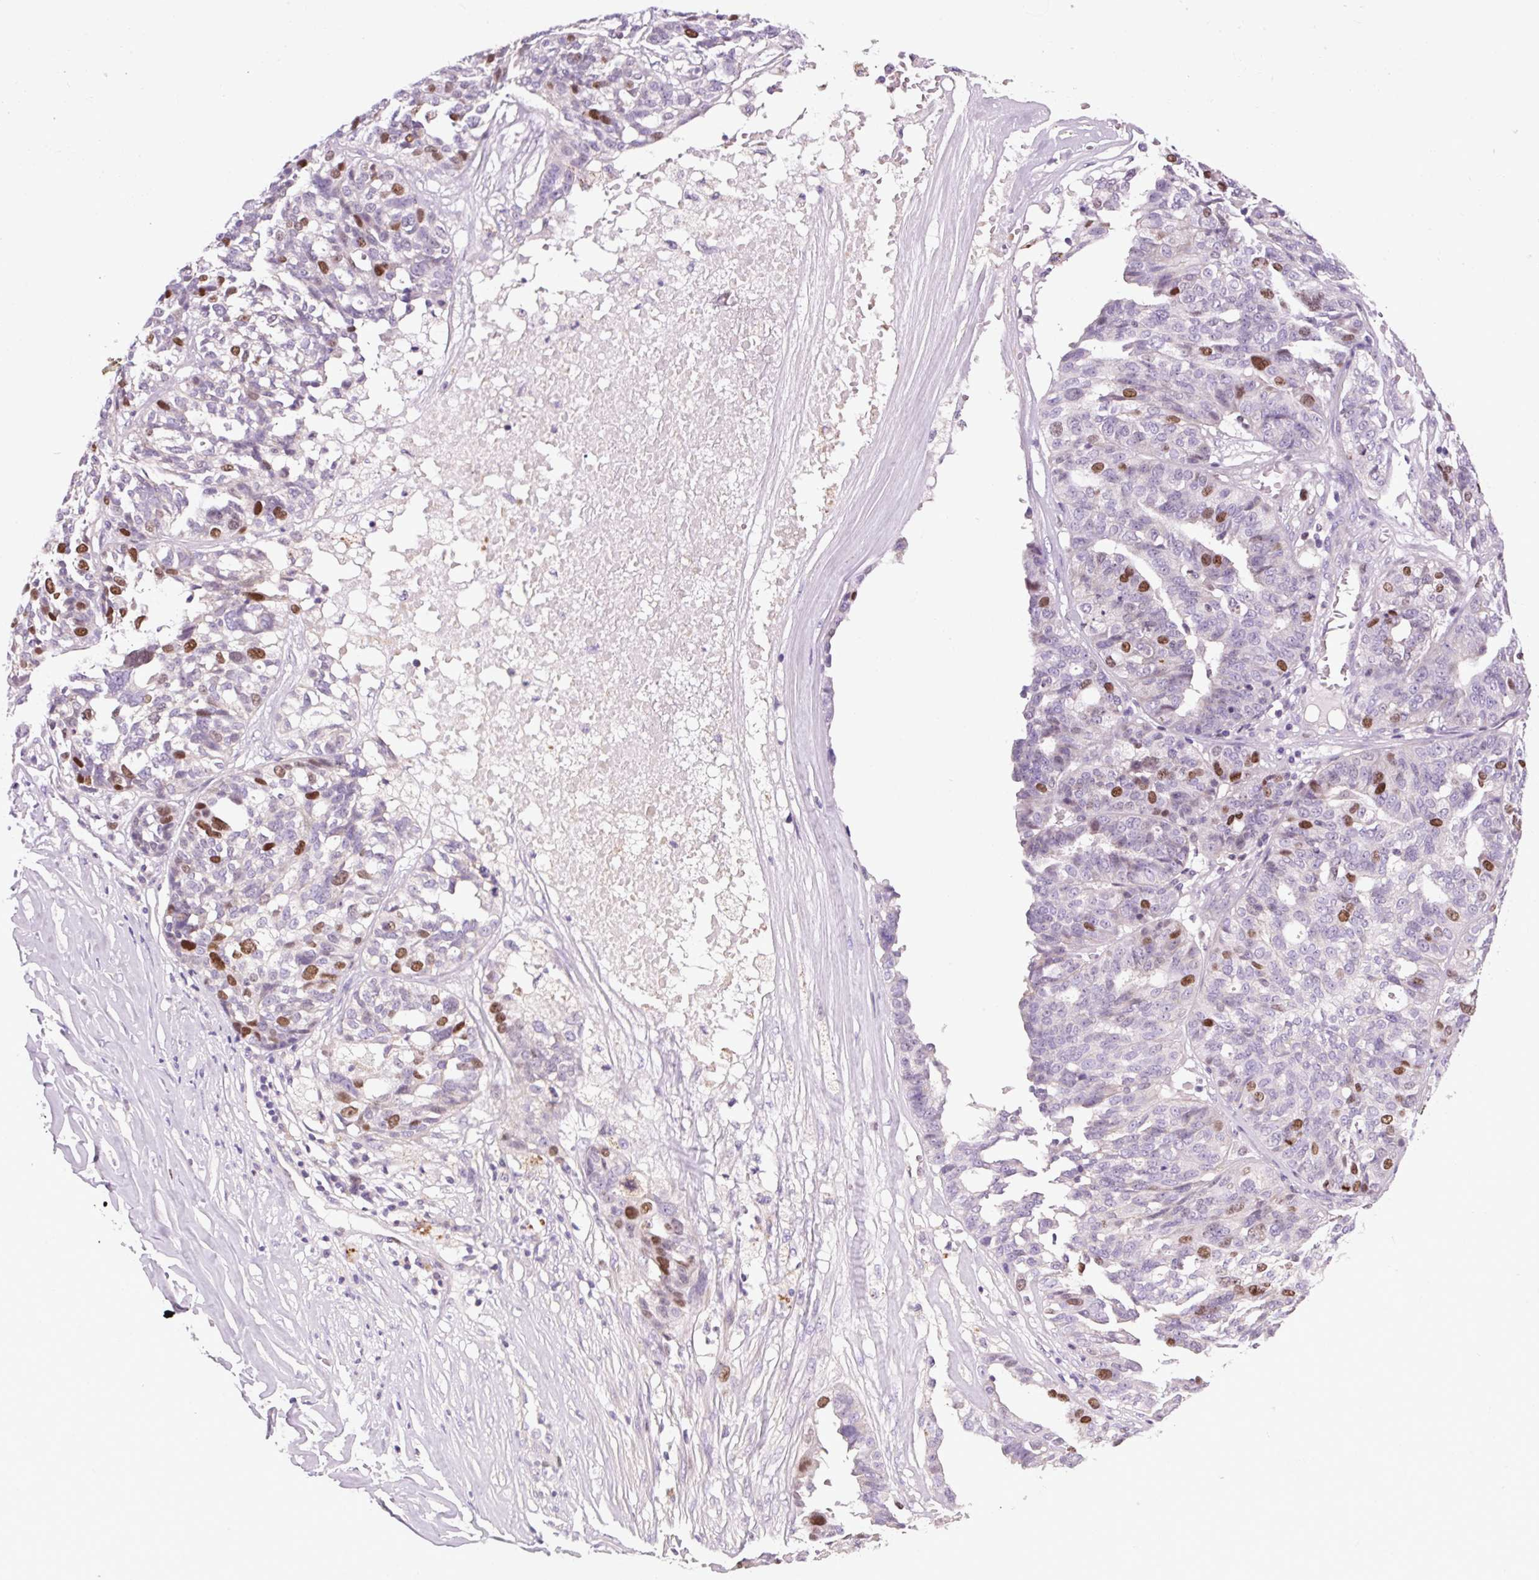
{"staining": {"intensity": "moderate", "quantity": "25%-75%", "location": "nuclear"}, "tissue": "ovarian cancer", "cell_type": "Tumor cells", "image_type": "cancer", "snomed": [{"axis": "morphology", "description": "Cystadenocarcinoma, serous, NOS"}, {"axis": "topography", "description": "Ovary"}], "caption": "Ovarian serous cystadenocarcinoma stained for a protein (brown) demonstrates moderate nuclear positive staining in approximately 25%-75% of tumor cells.", "gene": "KIFC1", "patient": {"sex": "female", "age": 59}}